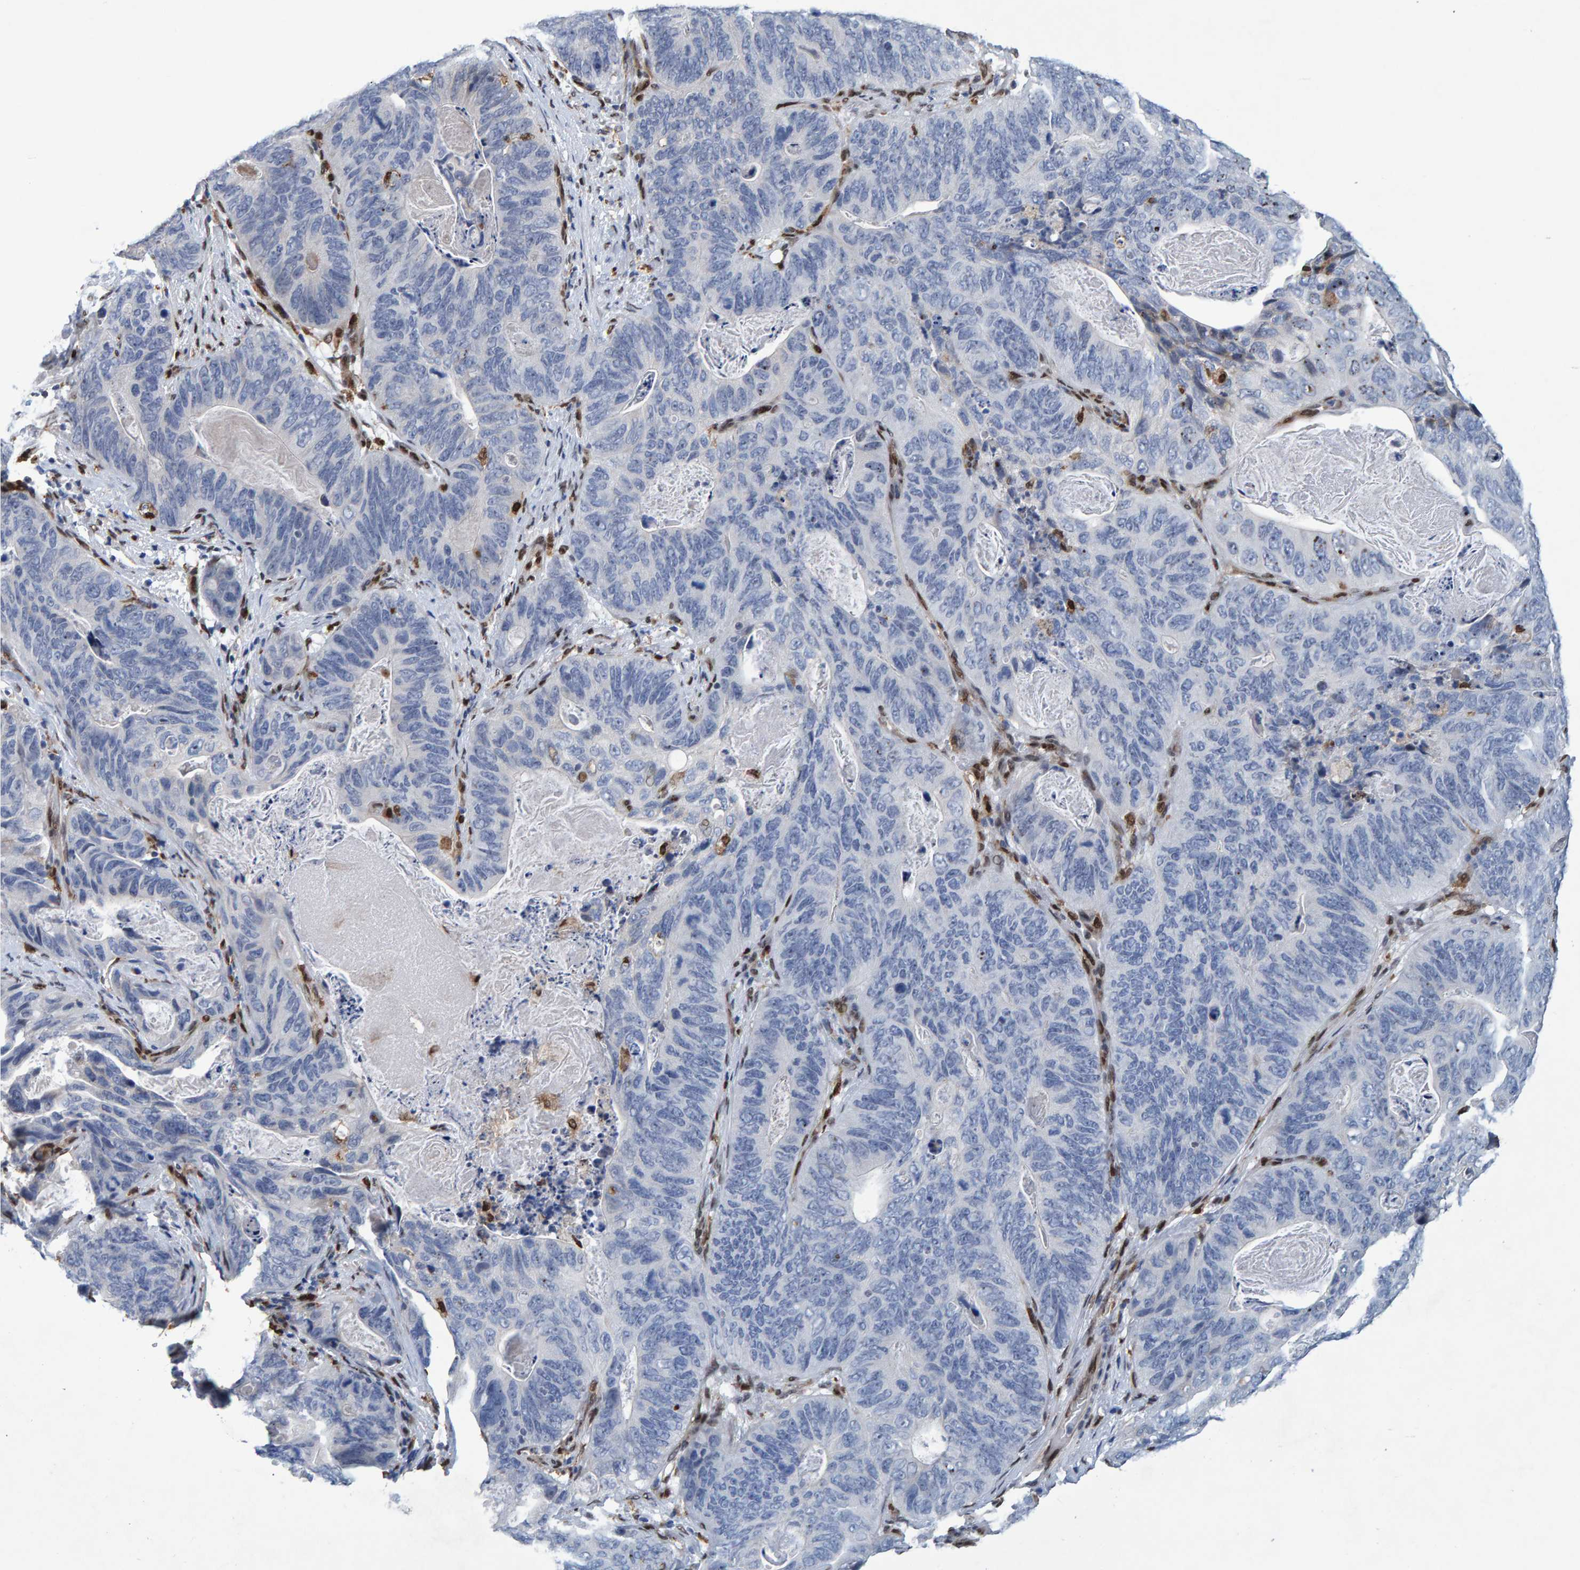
{"staining": {"intensity": "negative", "quantity": "none", "location": "none"}, "tissue": "stomach cancer", "cell_type": "Tumor cells", "image_type": "cancer", "snomed": [{"axis": "morphology", "description": "Normal tissue, NOS"}, {"axis": "morphology", "description": "Adenocarcinoma, NOS"}, {"axis": "topography", "description": "Stomach"}], "caption": "Immunohistochemistry (IHC) of stomach cancer shows no positivity in tumor cells.", "gene": "QKI", "patient": {"sex": "female", "age": 89}}